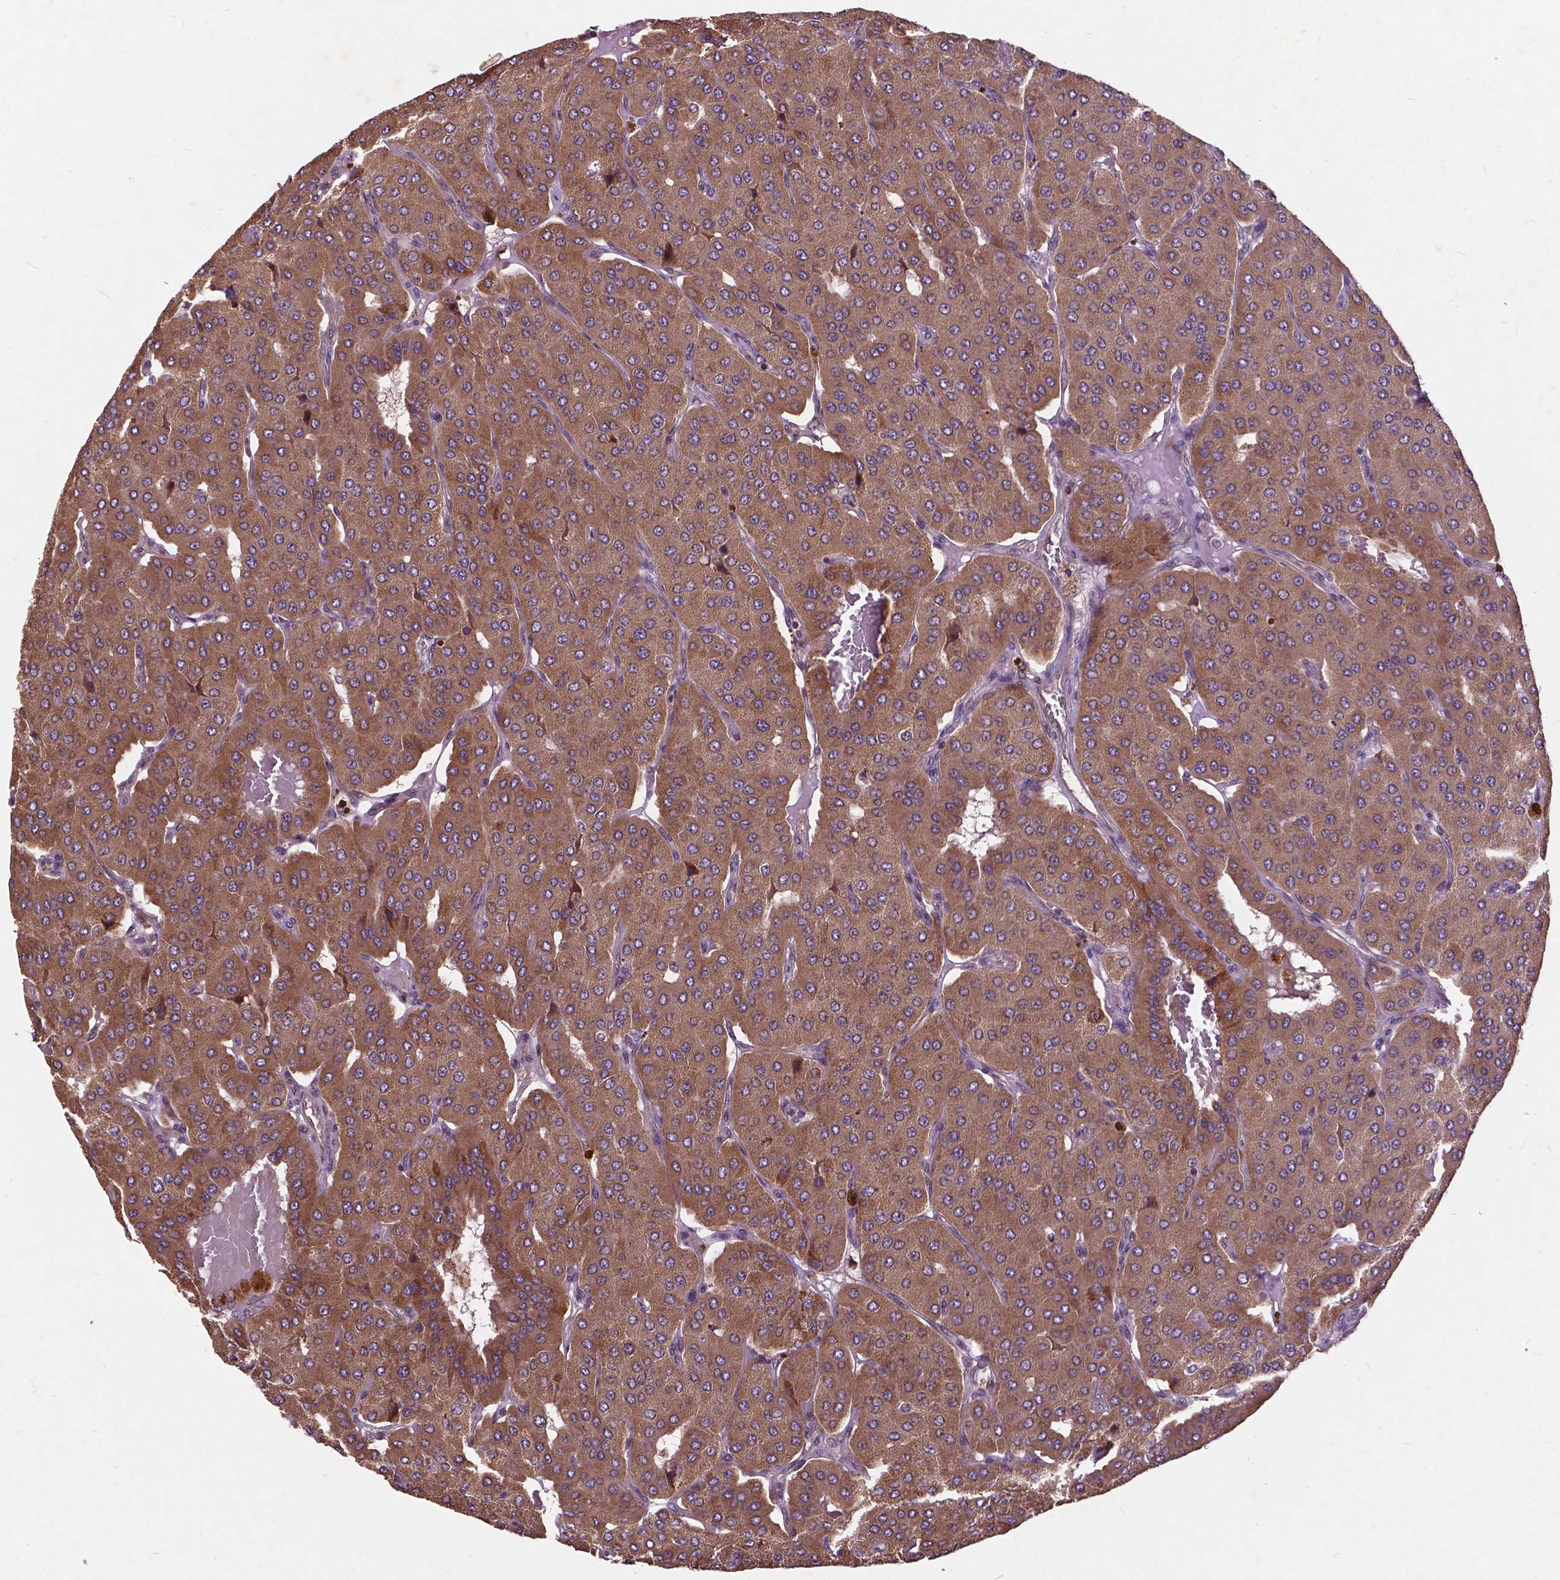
{"staining": {"intensity": "moderate", "quantity": ">75%", "location": "cytoplasmic/membranous"}, "tissue": "parathyroid gland", "cell_type": "Glandular cells", "image_type": "normal", "snomed": [{"axis": "morphology", "description": "Normal tissue, NOS"}, {"axis": "morphology", "description": "Adenoma, NOS"}, {"axis": "topography", "description": "Parathyroid gland"}], "caption": "Immunohistochemistry (IHC) (DAB) staining of benign parathyroid gland exhibits moderate cytoplasmic/membranous protein staining in approximately >75% of glandular cells. The protein of interest is stained brown, and the nuclei are stained in blue (DAB (3,3'-diaminobenzidine) IHC with brightfield microscopy, high magnification).", "gene": "AP1S3", "patient": {"sex": "female", "age": 86}}